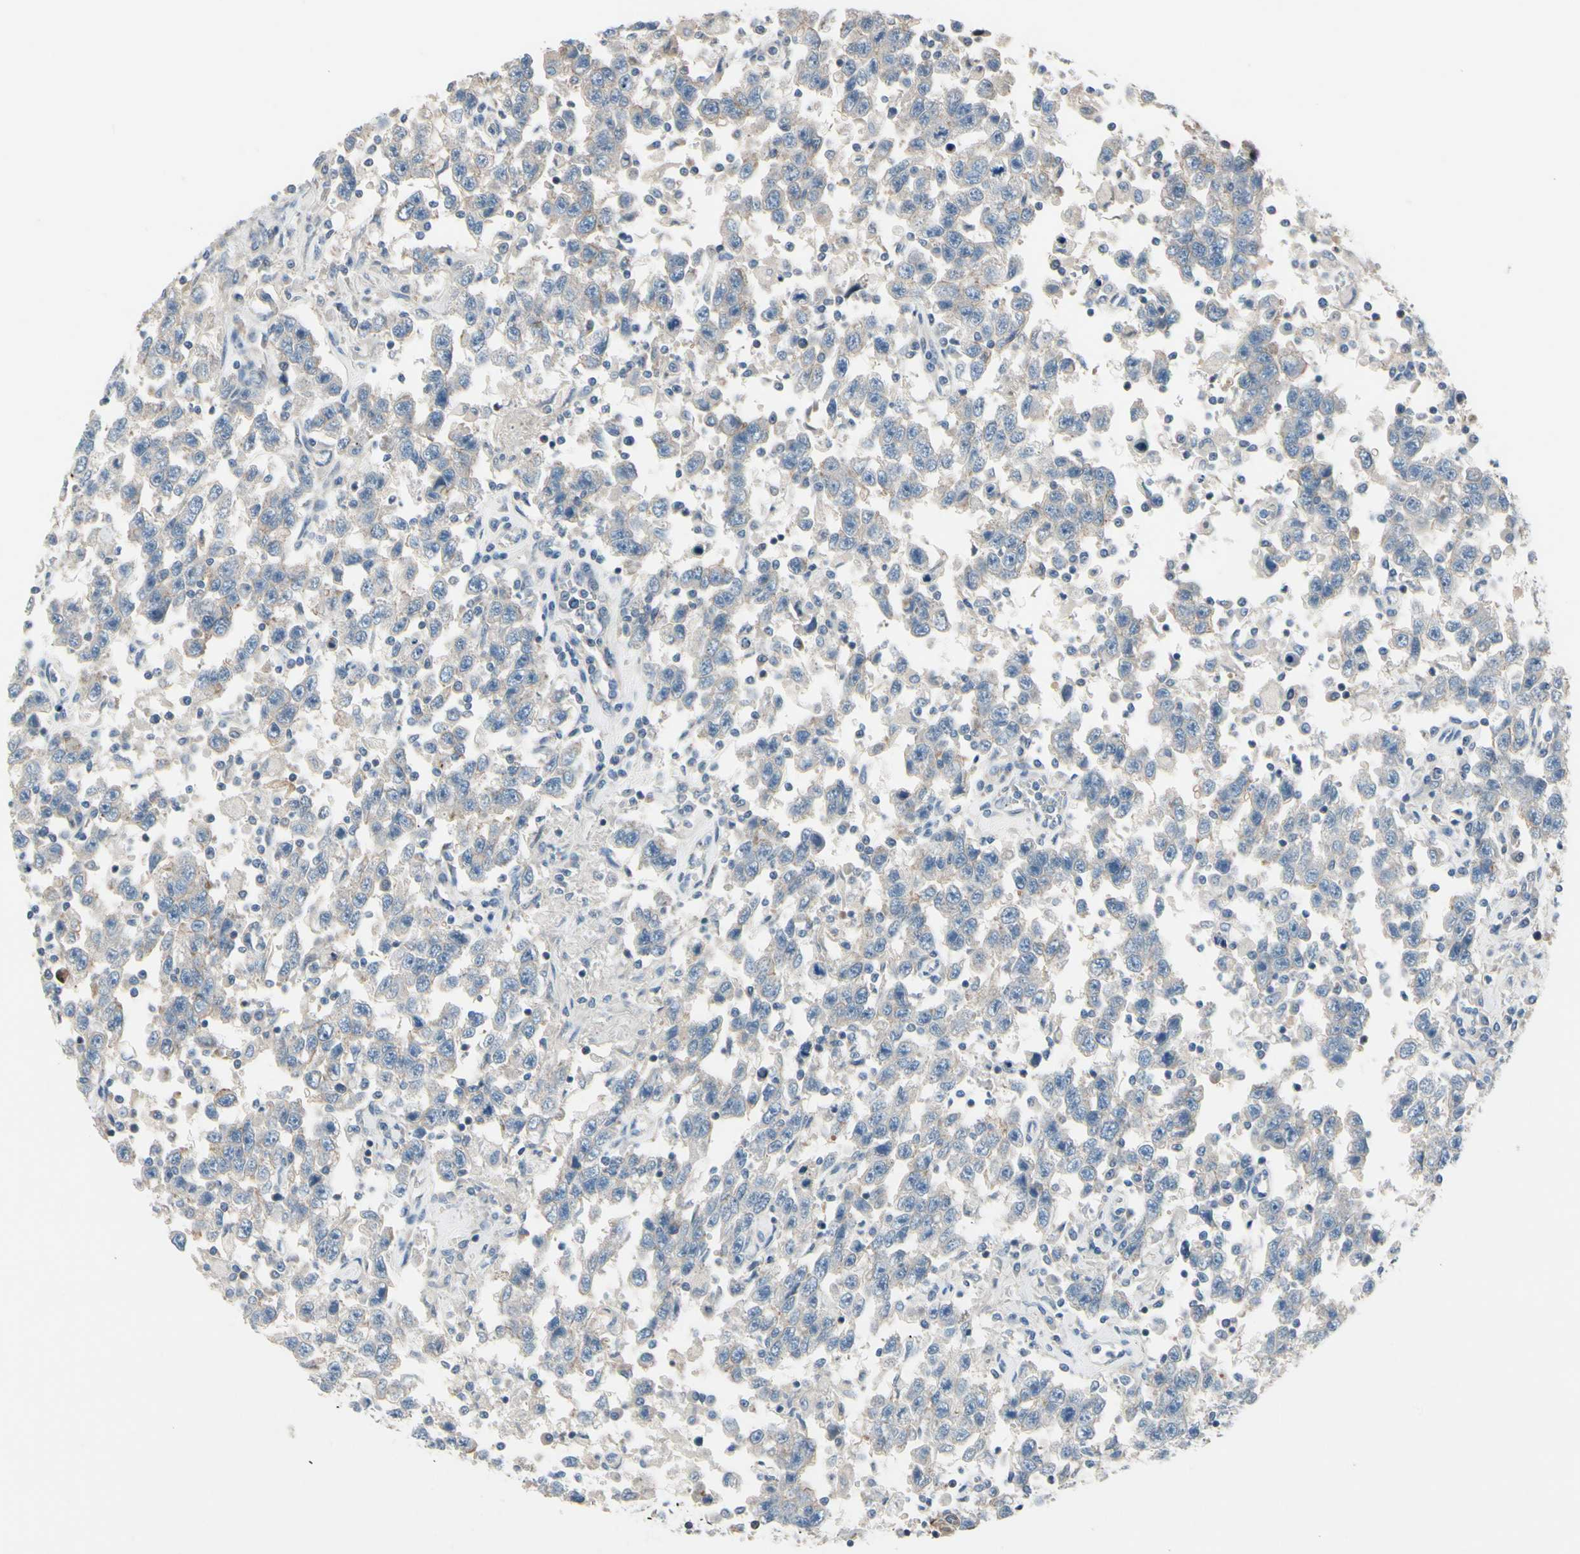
{"staining": {"intensity": "weak", "quantity": "<25%", "location": "cytoplasmic/membranous"}, "tissue": "testis cancer", "cell_type": "Tumor cells", "image_type": "cancer", "snomed": [{"axis": "morphology", "description": "Seminoma, NOS"}, {"axis": "topography", "description": "Testis"}], "caption": "High power microscopy micrograph of an immunohistochemistry (IHC) photomicrograph of seminoma (testis), revealing no significant positivity in tumor cells.", "gene": "TPM1", "patient": {"sex": "male", "age": 41}}